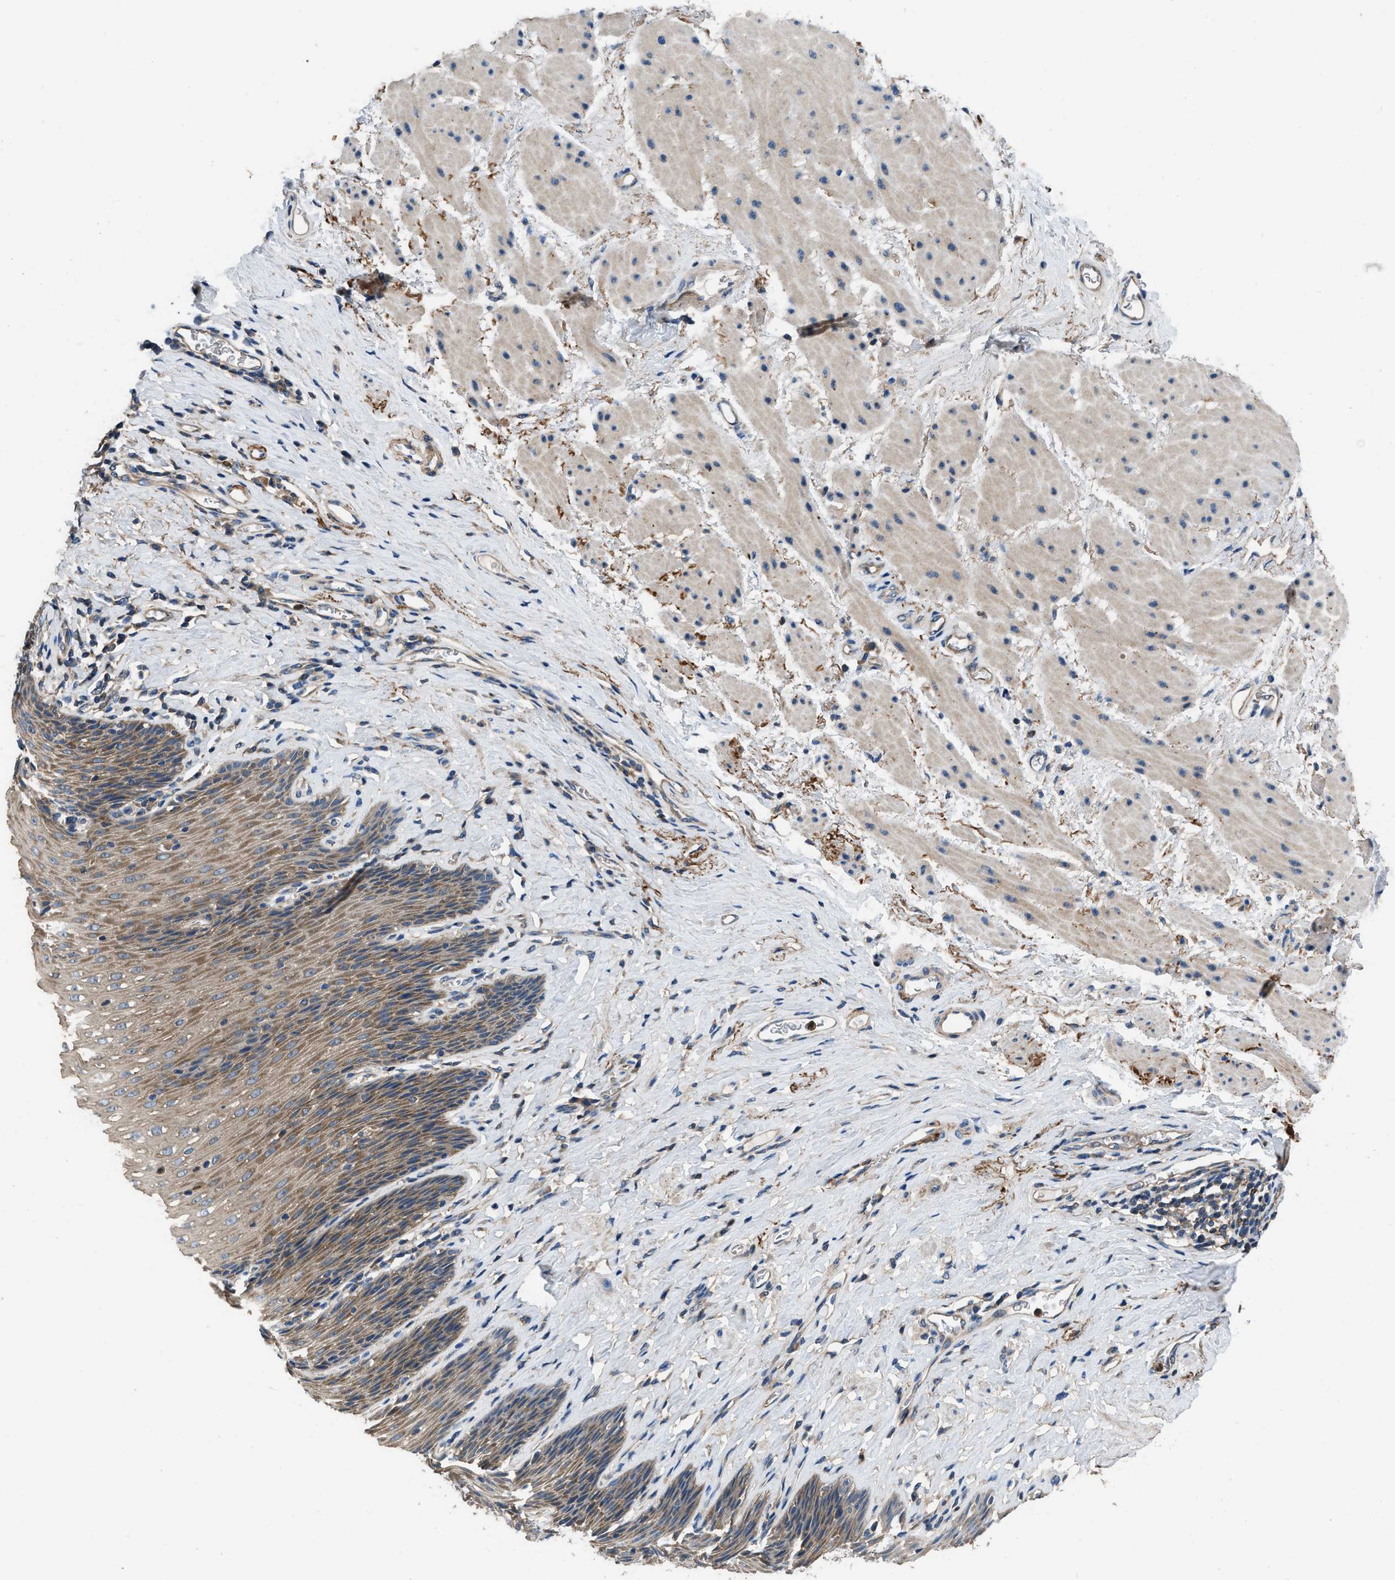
{"staining": {"intensity": "moderate", "quantity": ">75%", "location": "cytoplasmic/membranous"}, "tissue": "esophagus", "cell_type": "Squamous epithelial cells", "image_type": "normal", "snomed": [{"axis": "morphology", "description": "Normal tissue, NOS"}, {"axis": "topography", "description": "Esophagus"}], "caption": "A brown stain shows moderate cytoplasmic/membranous expression of a protein in squamous epithelial cells of unremarkable human esophagus. (Stains: DAB in brown, nuclei in blue, Microscopy: brightfield microscopy at high magnification).", "gene": "USP25", "patient": {"sex": "female", "age": 61}}